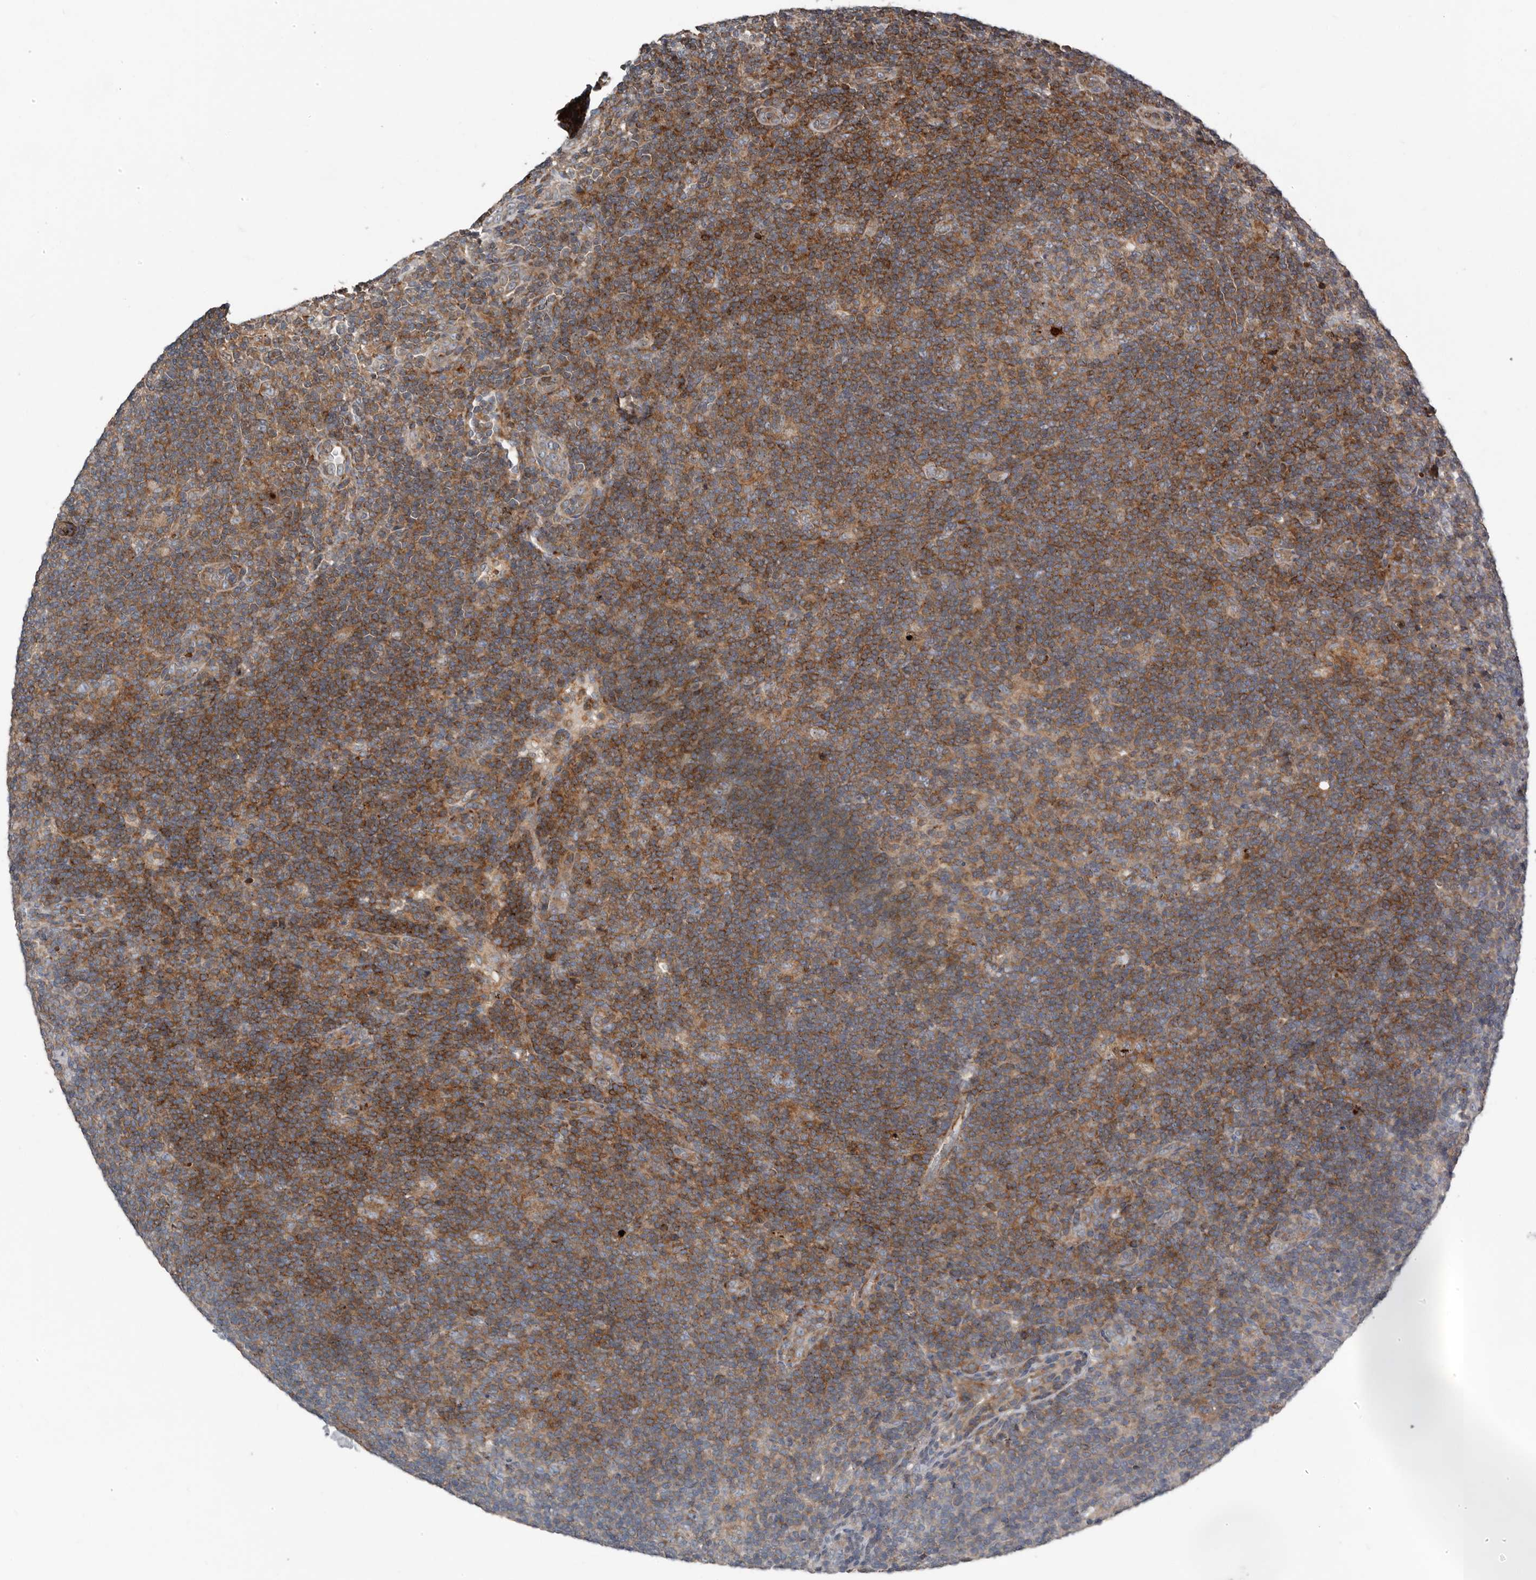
{"staining": {"intensity": "weak", "quantity": "25%-75%", "location": "cytoplasmic/membranous"}, "tissue": "lymphoma", "cell_type": "Tumor cells", "image_type": "cancer", "snomed": [{"axis": "morphology", "description": "Hodgkin's disease, NOS"}, {"axis": "topography", "description": "Lymph node"}], "caption": "A brown stain highlights weak cytoplasmic/membranous expression of a protein in lymphoma tumor cells.", "gene": "FBXO31", "patient": {"sex": "female", "age": 57}}